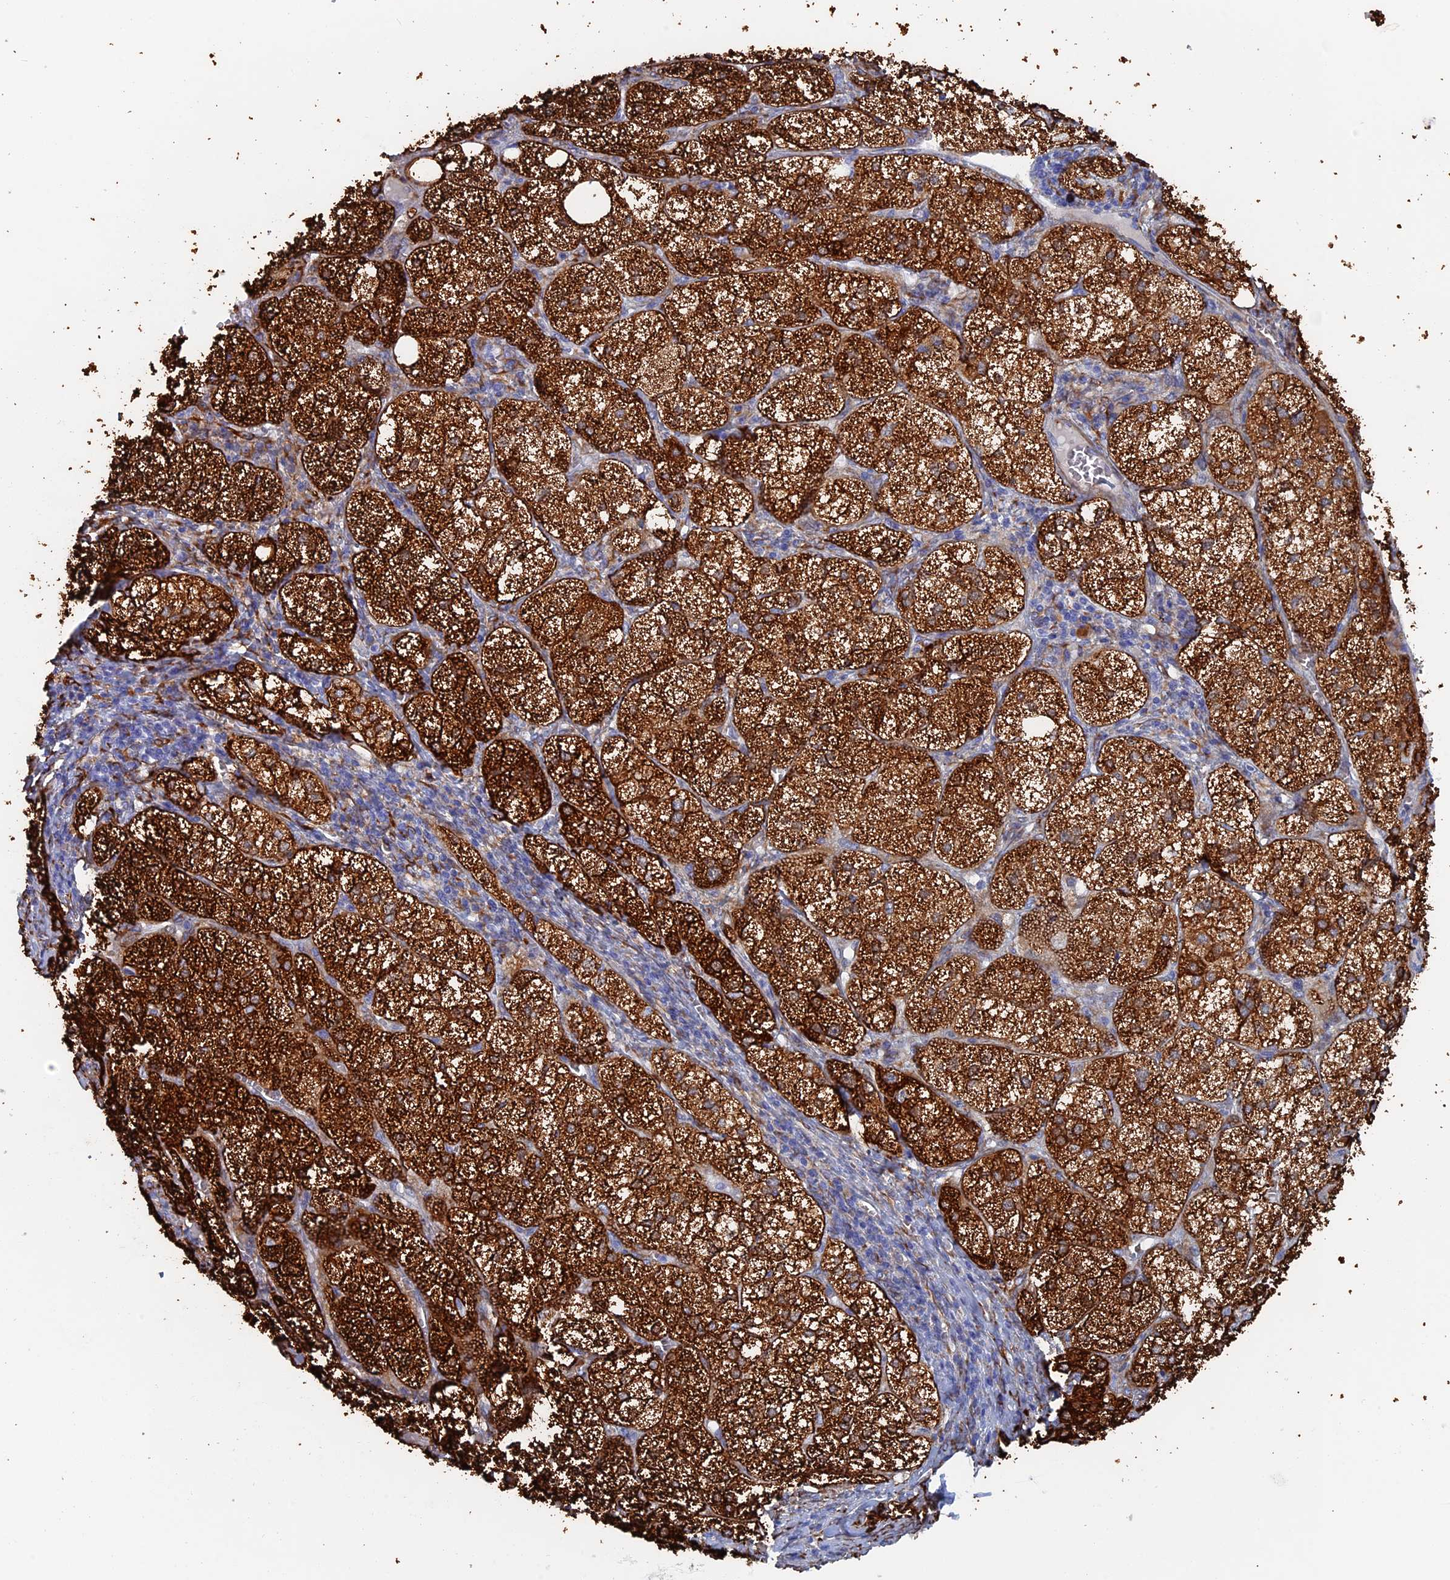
{"staining": {"intensity": "strong", "quantity": ">75%", "location": "cytoplasmic/membranous"}, "tissue": "adrenal gland", "cell_type": "Glandular cells", "image_type": "normal", "snomed": [{"axis": "morphology", "description": "Normal tissue, NOS"}, {"axis": "topography", "description": "Adrenal gland"}], "caption": "An immunohistochemistry photomicrograph of normal tissue is shown. Protein staining in brown shows strong cytoplasmic/membranous positivity in adrenal gland within glandular cells. The staining was performed using DAB to visualize the protein expression in brown, while the nuclei were stained in blue with hematoxylin (Magnification: 20x).", "gene": "COG7", "patient": {"sex": "female", "age": 61}}